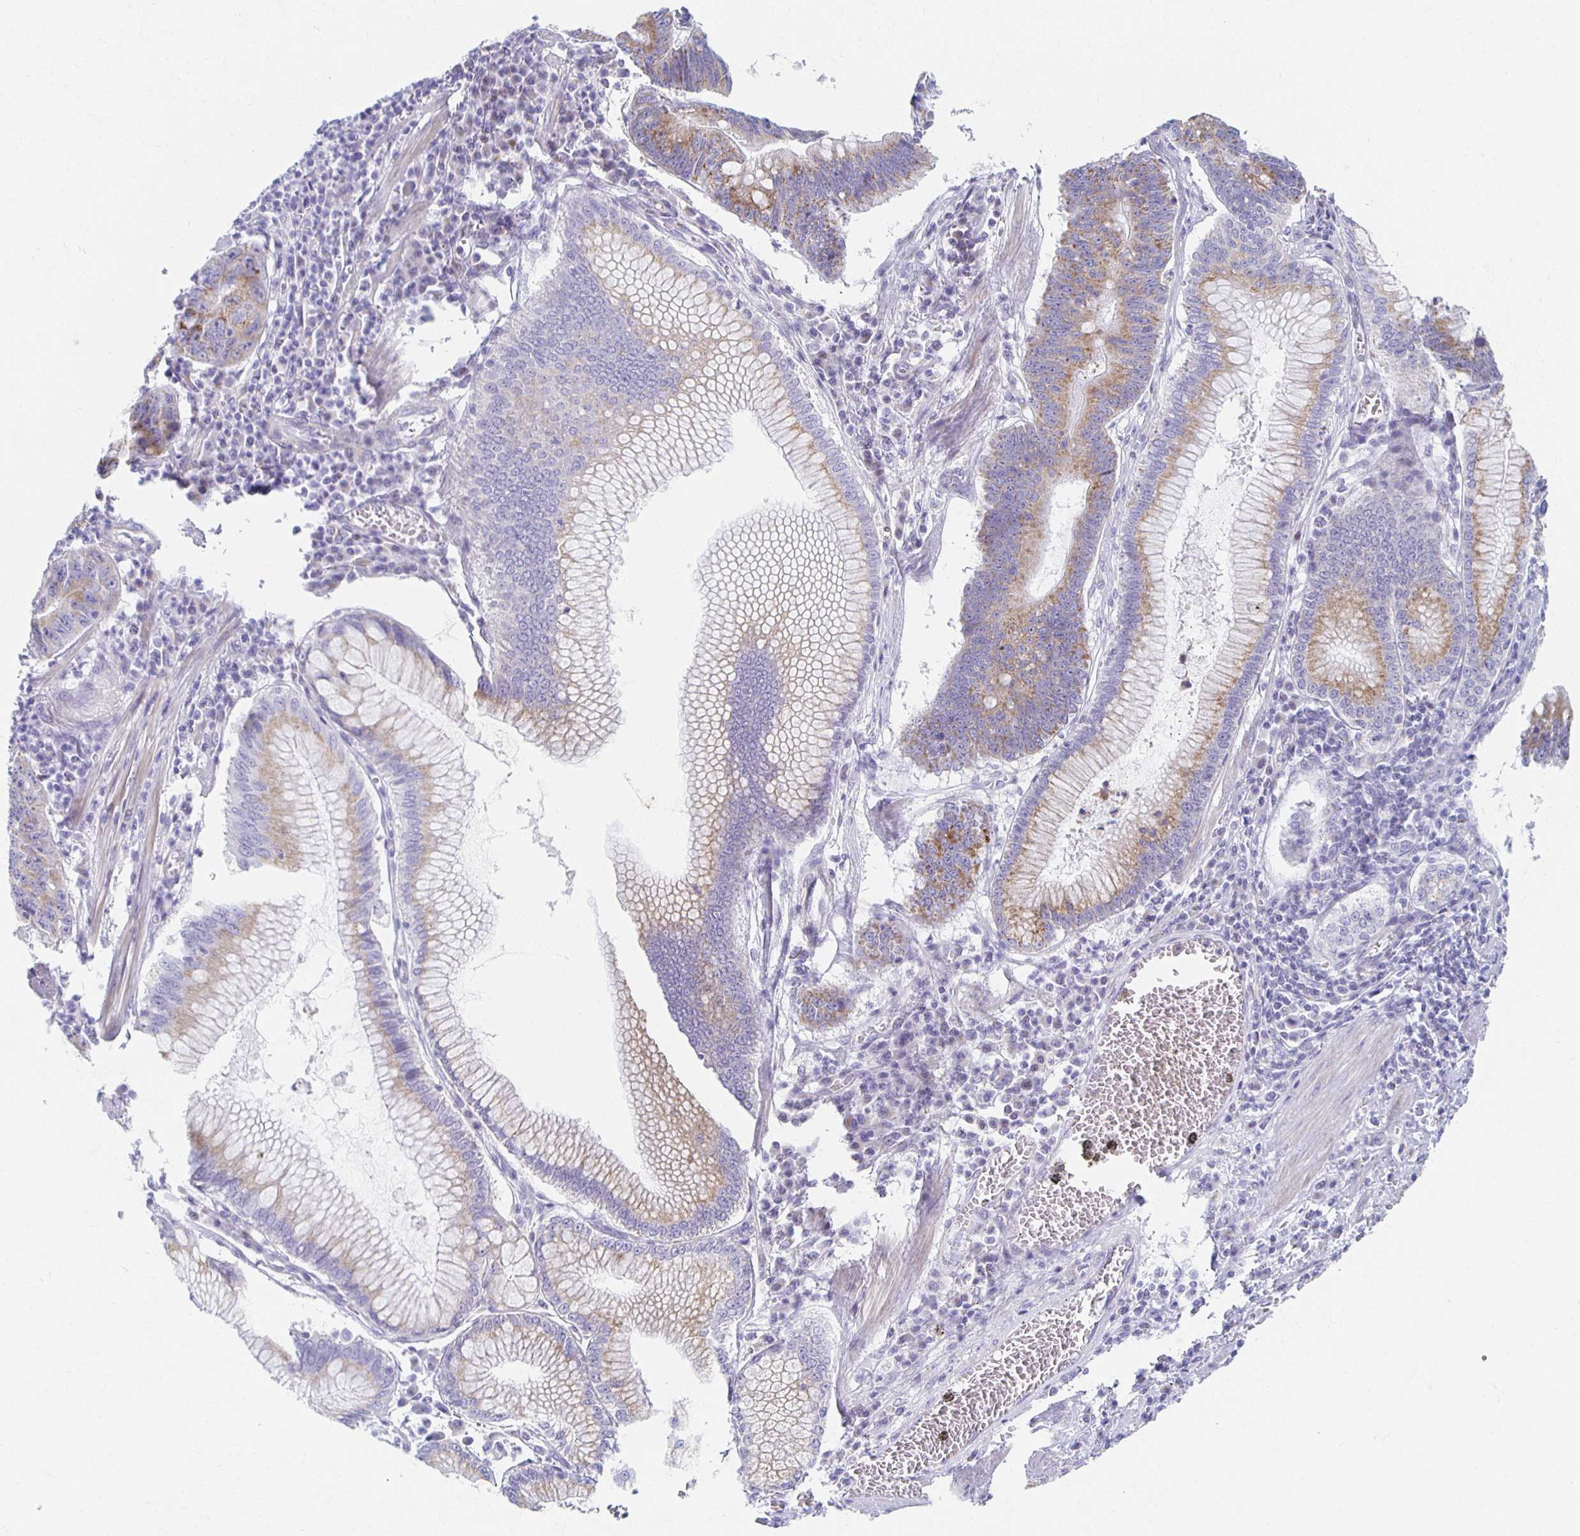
{"staining": {"intensity": "moderate", "quantity": "25%-75%", "location": "cytoplasmic/membranous"}, "tissue": "stomach cancer", "cell_type": "Tumor cells", "image_type": "cancer", "snomed": [{"axis": "morphology", "description": "Adenocarcinoma, NOS"}, {"axis": "topography", "description": "Stomach"}], "caption": "Immunohistochemical staining of human stomach adenocarcinoma shows medium levels of moderate cytoplasmic/membranous staining in approximately 25%-75% of tumor cells.", "gene": "TEX44", "patient": {"sex": "male", "age": 59}}